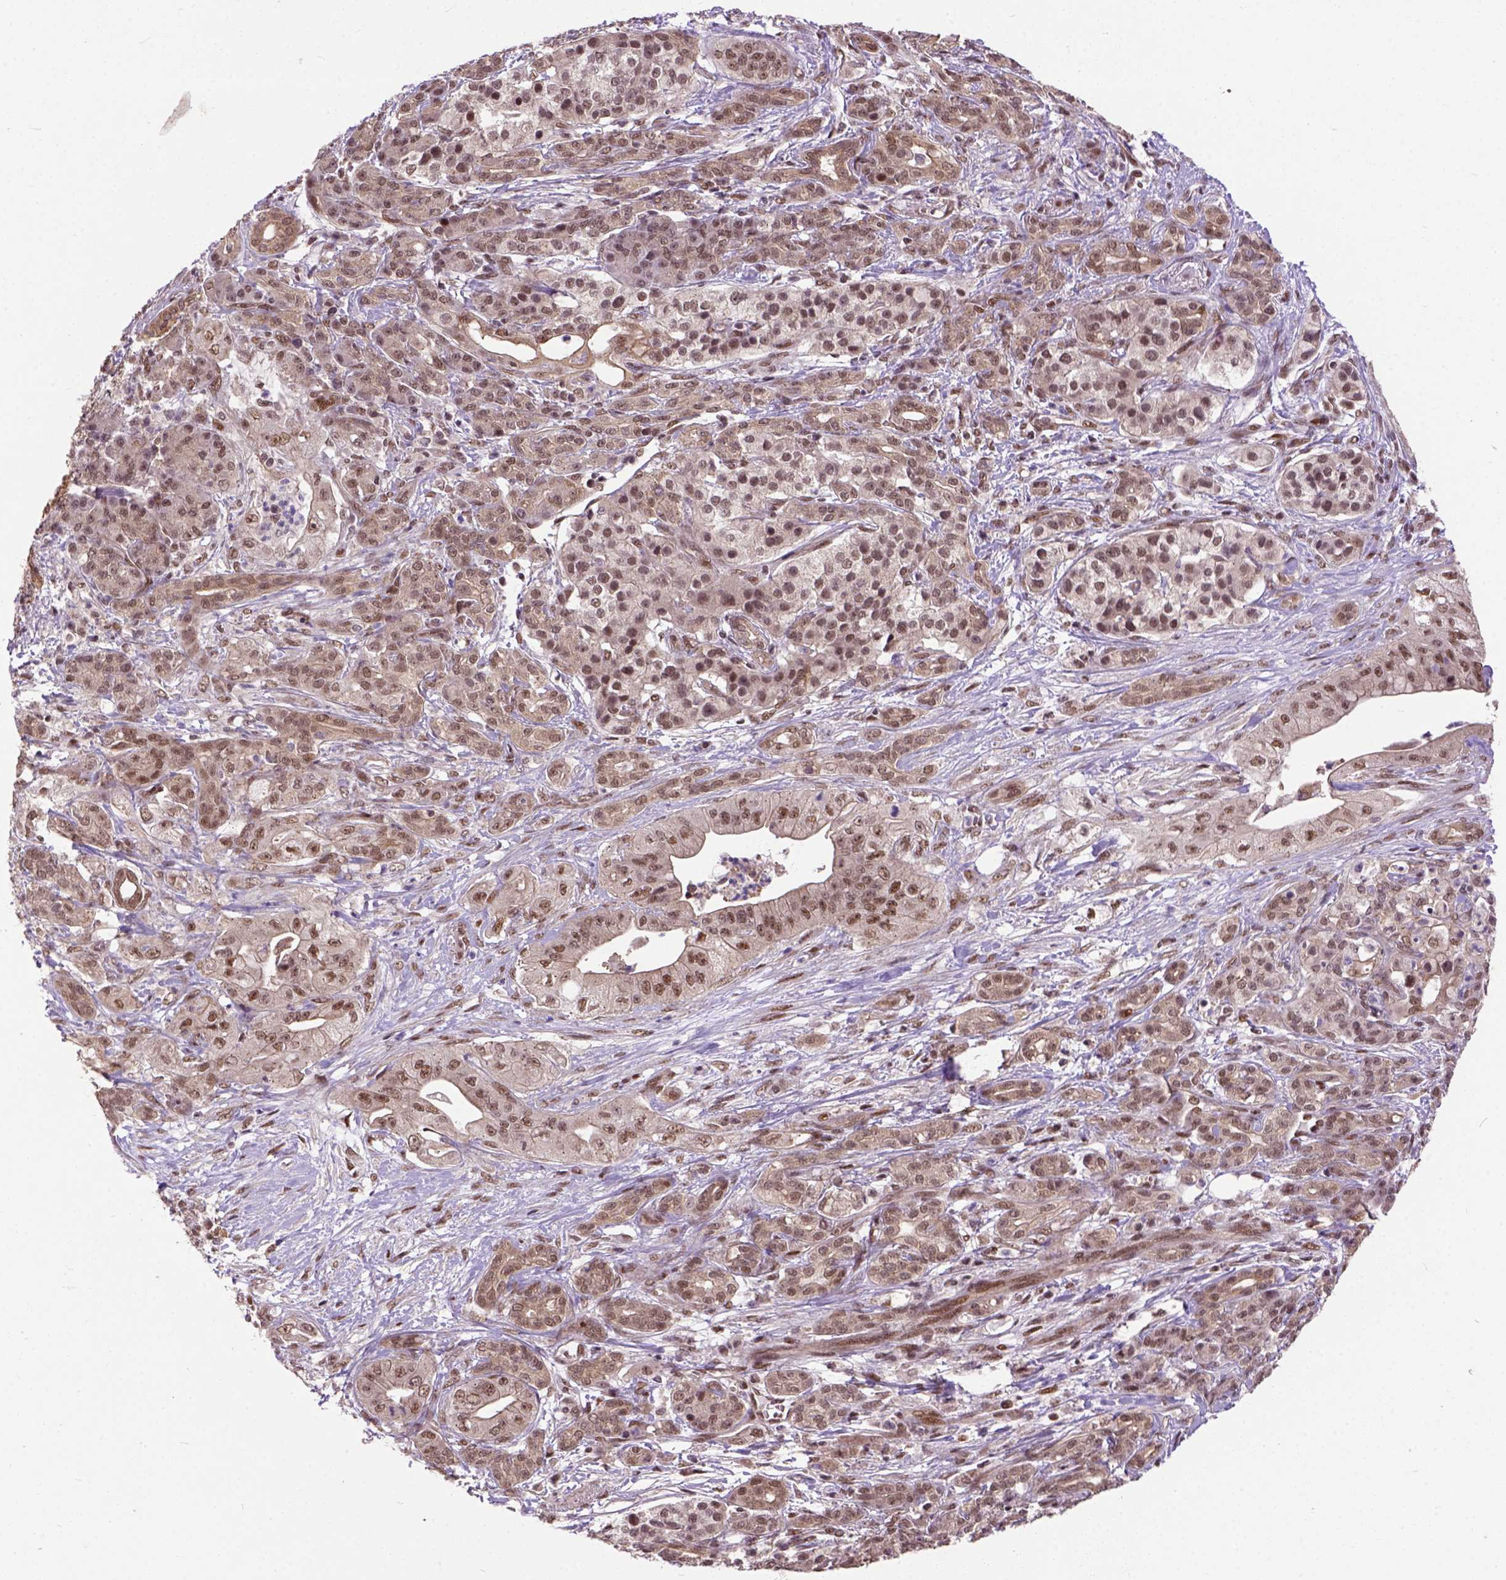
{"staining": {"intensity": "moderate", "quantity": ">75%", "location": "nuclear"}, "tissue": "pancreatic cancer", "cell_type": "Tumor cells", "image_type": "cancer", "snomed": [{"axis": "morphology", "description": "Normal tissue, NOS"}, {"axis": "morphology", "description": "Inflammation, NOS"}, {"axis": "morphology", "description": "Adenocarcinoma, NOS"}, {"axis": "topography", "description": "Pancreas"}], "caption": "High-magnification brightfield microscopy of adenocarcinoma (pancreatic) stained with DAB (brown) and counterstained with hematoxylin (blue). tumor cells exhibit moderate nuclear positivity is identified in about>75% of cells. Immunohistochemistry (ihc) stains the protein of interest in brown and the nuclei are stained blue.", "gene": "ZNF630", "patient": {"sex": "male", "age": 57}}